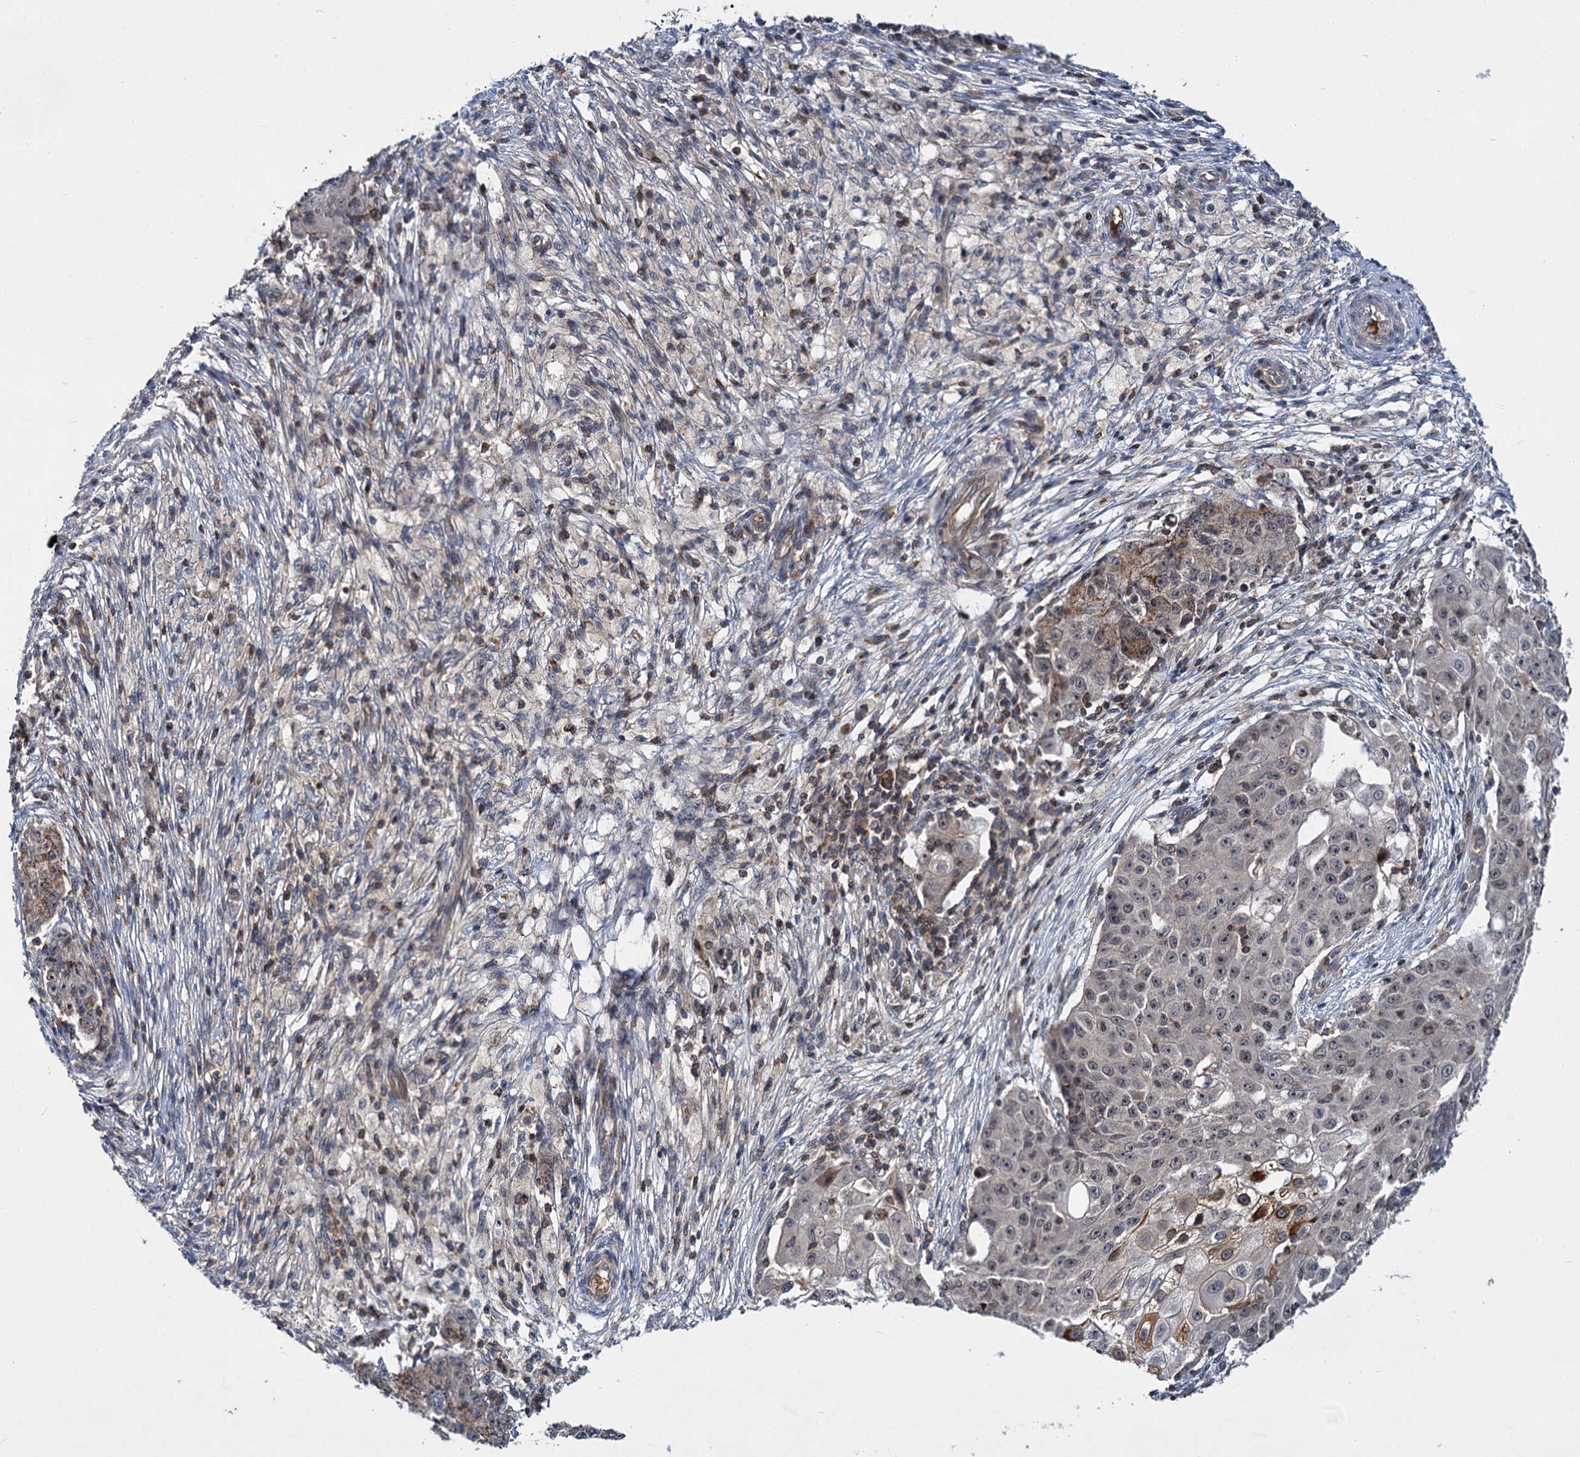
{"staining": {"intensity": "moderate", "quantity": "25%-75%", "location": "cytoplasmic/membranous"}, "tissue": "ovarian cancer", "cell_type": "Tumor cells", "image_type": "cancer", "snomed": [{"axis": "morphology", "description": "Carcinoma, endometroid"}, {"axis": "topography", "description": "Ovary"}], "caption": "The histopathology image demonstrates staining of ovarian cancer, revealing moderate cytoplasmic/membranous protein positivity (brown color) within tumor cells. The staining was performed using DAB (3,3'-diaminobenzidine) to visualize the protein expression in brown, while the nuclei were stained in blue with hematoxylin (Magnification: 20x).", "gene": "ABLIM1", "patient": {"sex": "female", "age": 42}}